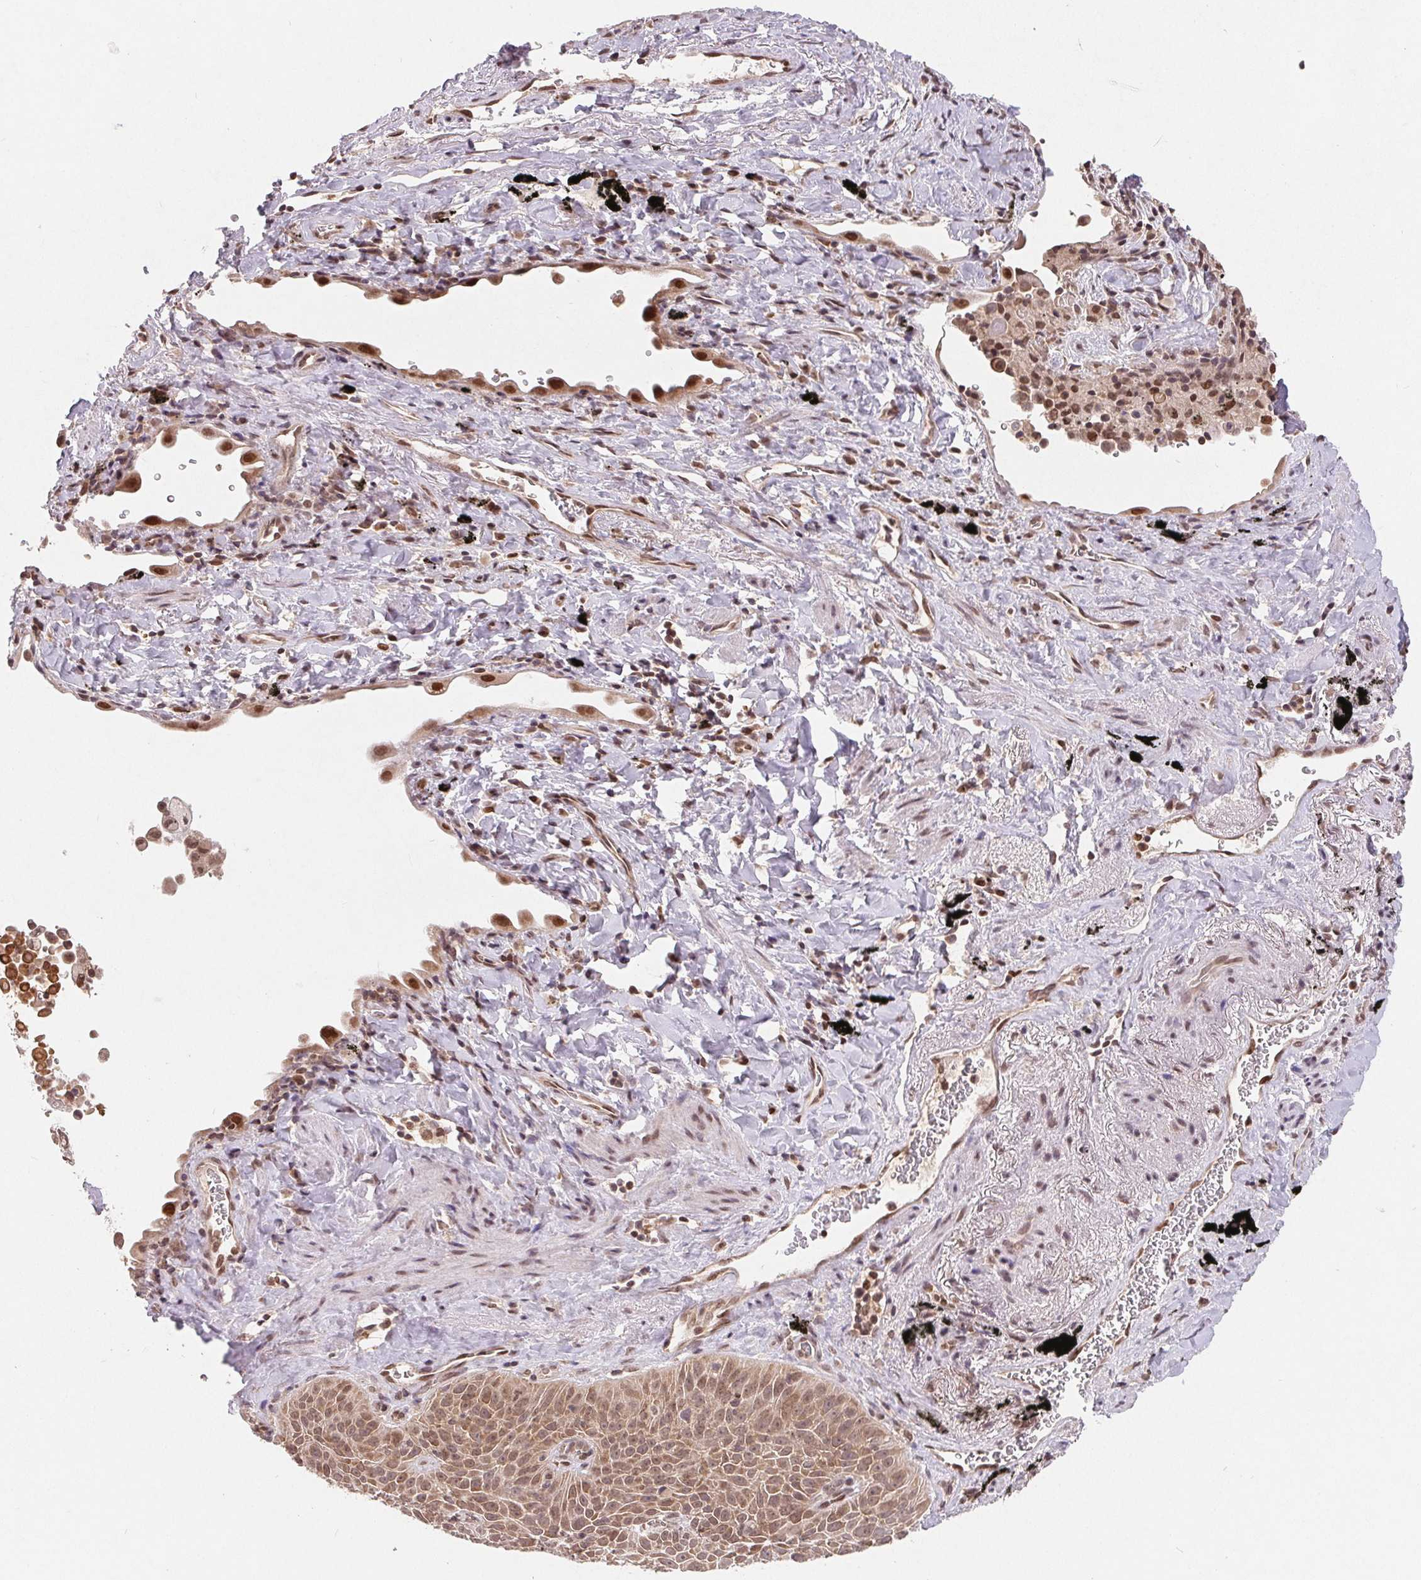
{"staining": {"intensity": "weak", "quantity": ">75%", "location": "nuclear"}, "tissue": "lung cancer", "cell_type": "Tumor cells", "image_type": "cancer", "snomed": [{"axis": "morphology", "description": "Squamous cell carcinoma, NOS"}, {"axis": "morphology", "description": "Squamous cell carcinoma, metastatic, NOS"}, {"axis": "topography", "description": "Lymph node"}, {"axis": "topography", "description": "Lung"}], "caption": "Human metastatic squamous cell carcinoma (lung) stained with a brown dye demonstrates weak nuclear positive positivity in about >75% of tumor cells.", "gene": "HMGN3", "patient": {"sex": "female", "age": 62}}